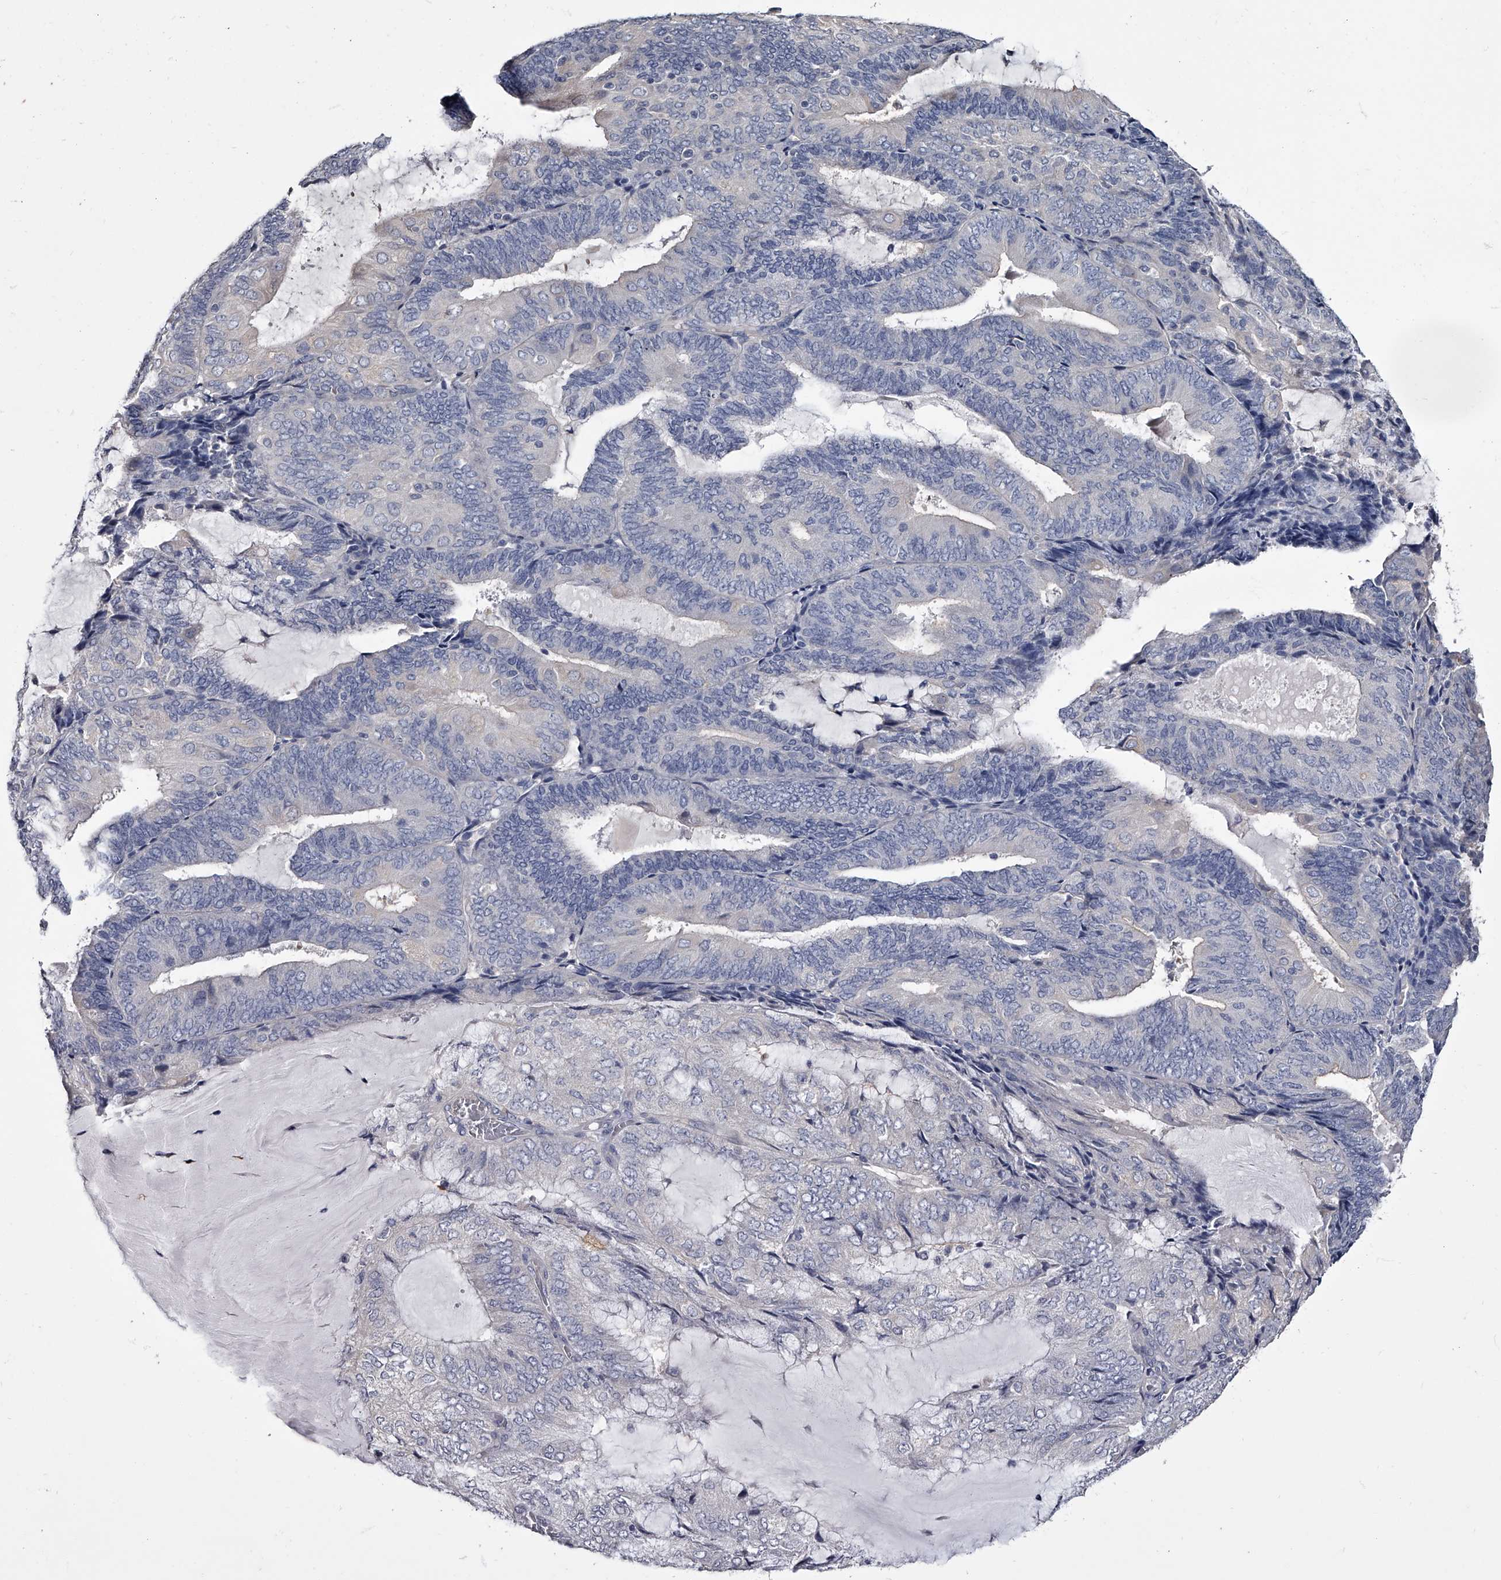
{"staining": {"intensity": "negative", "quantity": "none", "location": "none"}, "tissue": "endometrial cancer", "cell_type": "Tumor cells", "image_type": "cancer", "snomed": [{"axis": "morphology", "description": "Adenocarcinoma, NOS"}, {"axis": "topography", "description": "Endometrium"}], "caption": "Immunohistochemistry of human endometrial cancer (adenocarcinoma) exhibits no positivity in tumor cells.", "gene": "GAPVD1", "patient": {"sex": "female", "age": 81}}